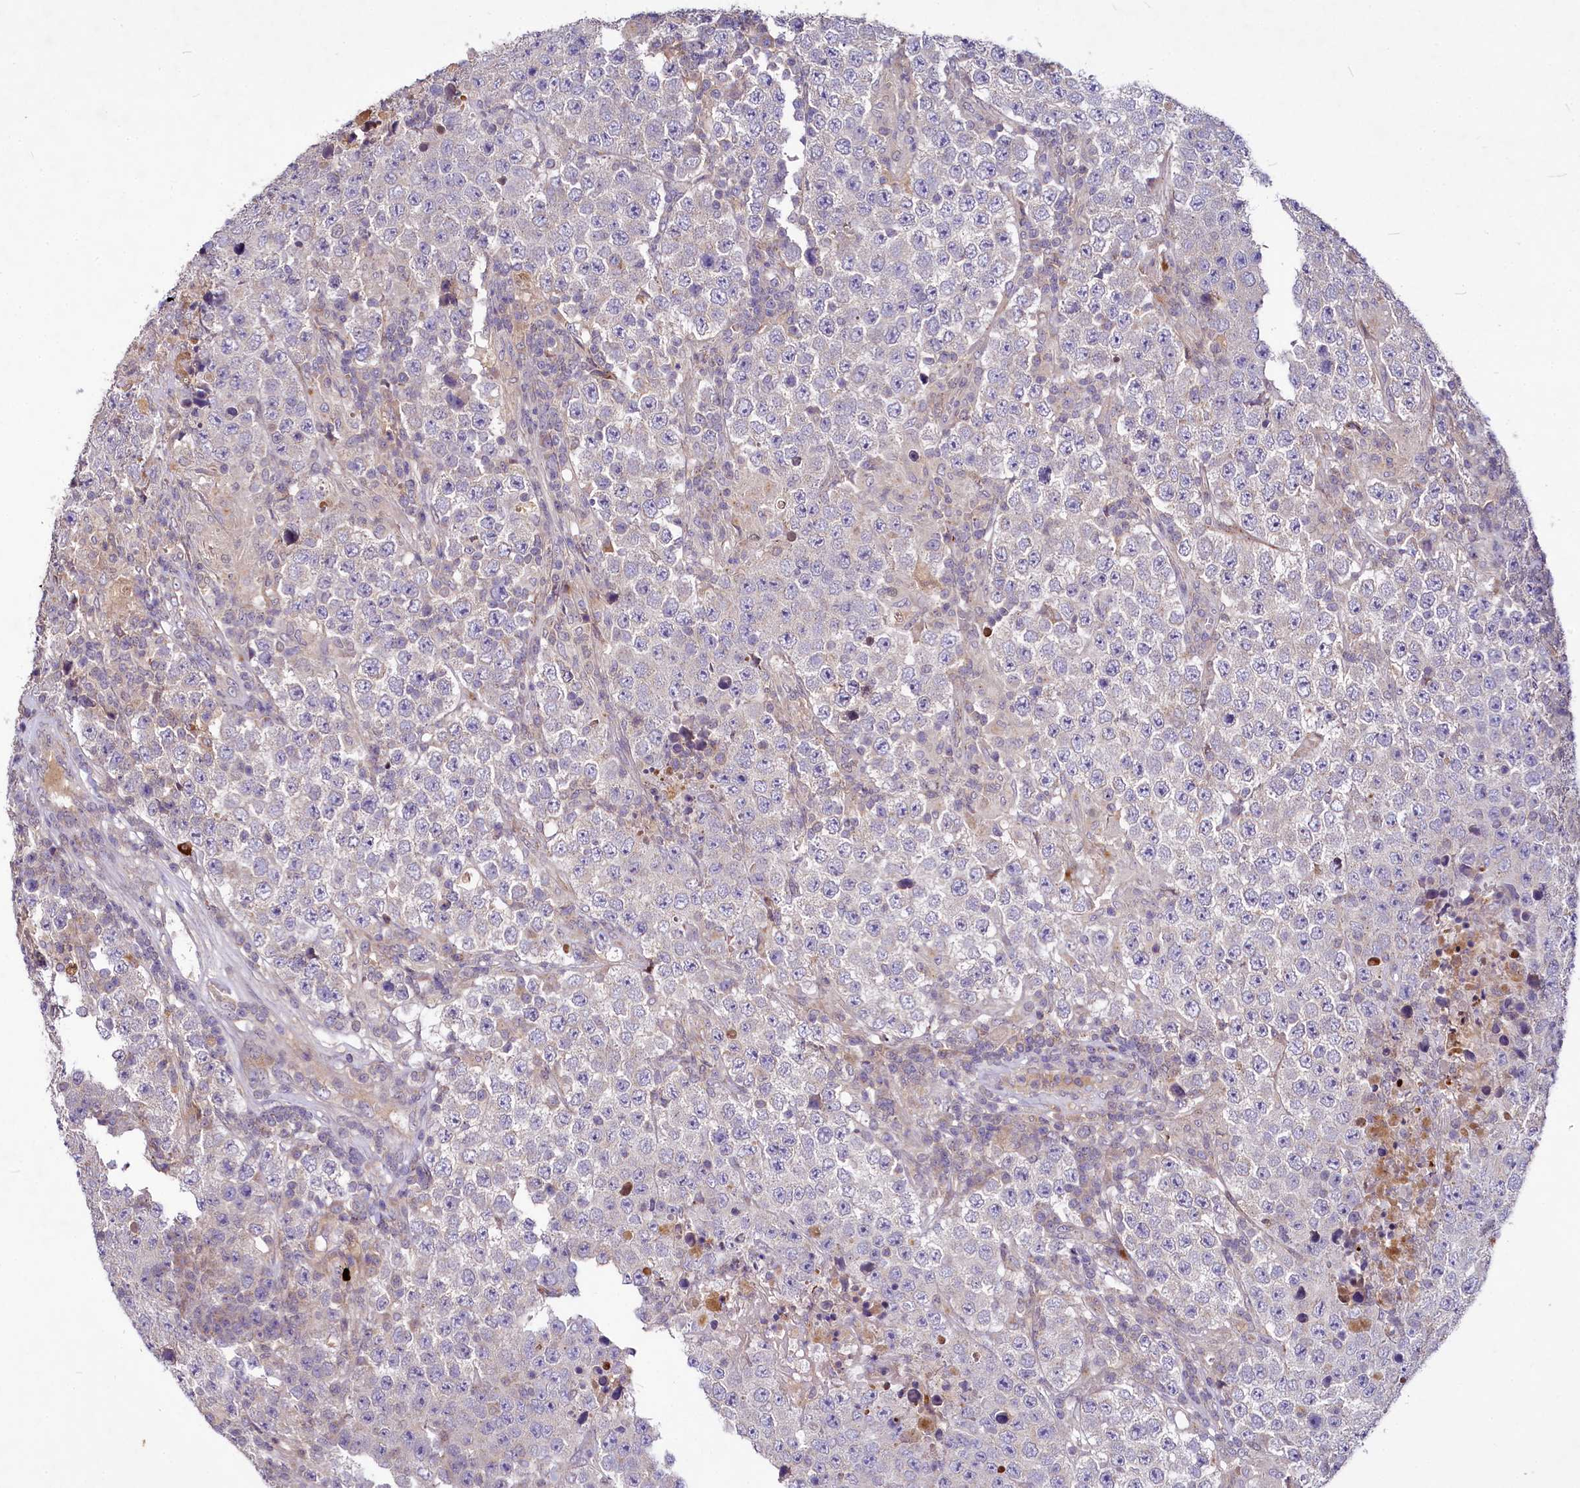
{"staining": {"intensity": "negative", "quantity": "none", "location": "none"}, "tissue": "testis cancer", "cell_type": "Tumor cells", "image_type": "cancer", "snomed": [{"axis": "morphology", "description": "Normal tissue, NOS"}, {"axis": "morphology", "description": "Urothelial carcinoma, High grade"}, {"axis": "morphology", "description": "Seminoma, NOS"}, {"axis": "morphology", "description": "Carcinoma, Embryonal, NOS"}, {"axis": "topography", "description": "Urinary bladder"}, {"axis": "topography", "description": "Testis"}], "caption": "High magnification brightfield microscopy of high-grade urothelial carcinoma (testis) stained with DAB (brown) and counterstained with hematoxylin (blue): tumor cells show no significant positivity.", "gene": "C11orf86", "patient": {"sex": "male", "age": 41}}